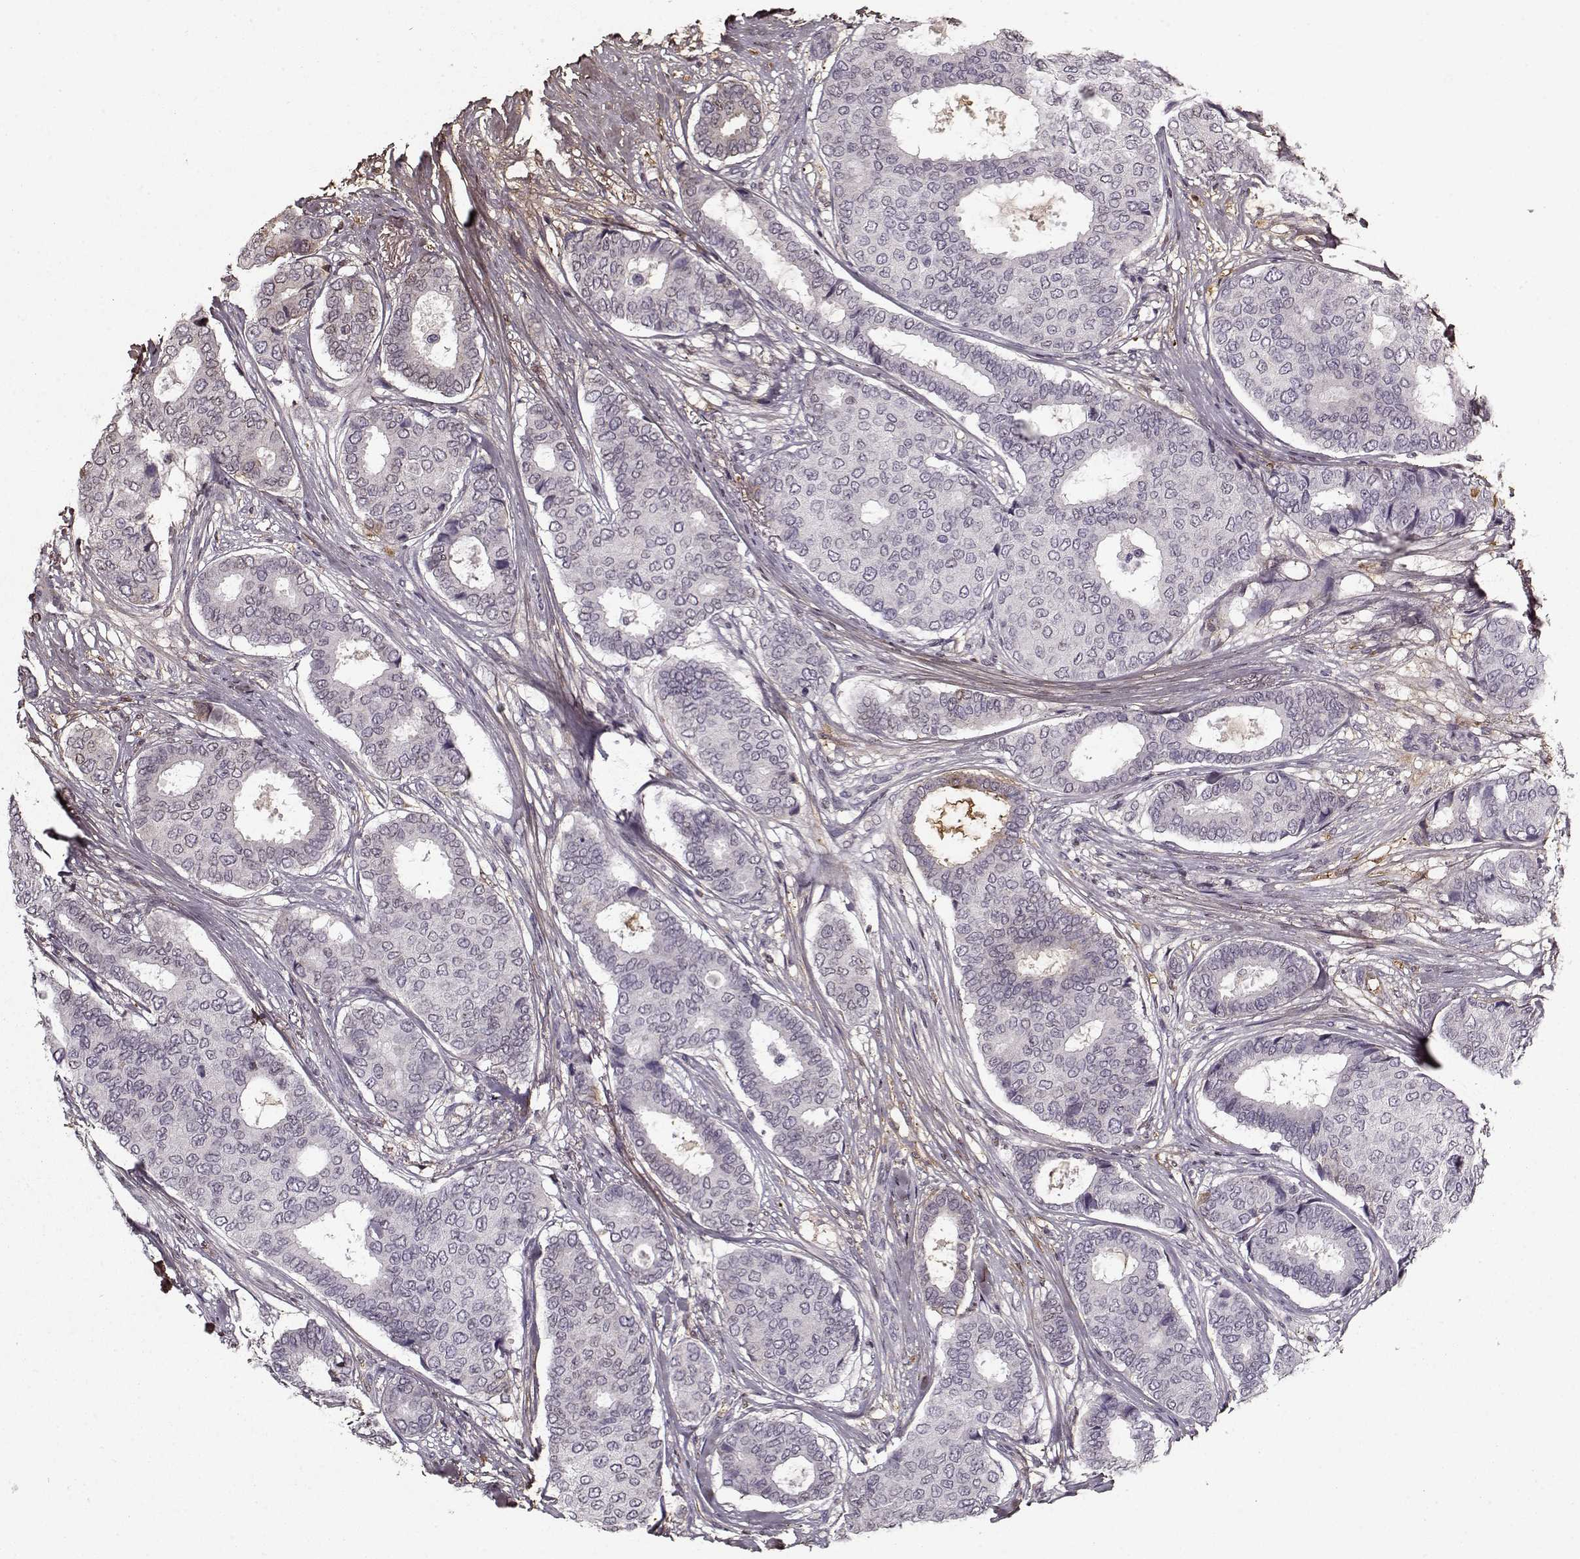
{"staining": {"intensity": "moderate", "quantity": "<25%", "location": "cytoplasmic/membranous"}, "tissue": "breast cancer", "cell_type": "Tumor cells", "image_type": "cancer", "snomed": [{"axis": "morphology", "description": "Duct carcinoma"}, {"axis": "topography", "description": "Breast"}], "caption": "This is an image of immunohistochemistry staining of infiltrating ductal carcinoma (breast), which shows moderate expression in the cytoplasmic/membranous of tumor cells.", "gene": "LUM", "patient": {"sex": "female", "age": 75}}